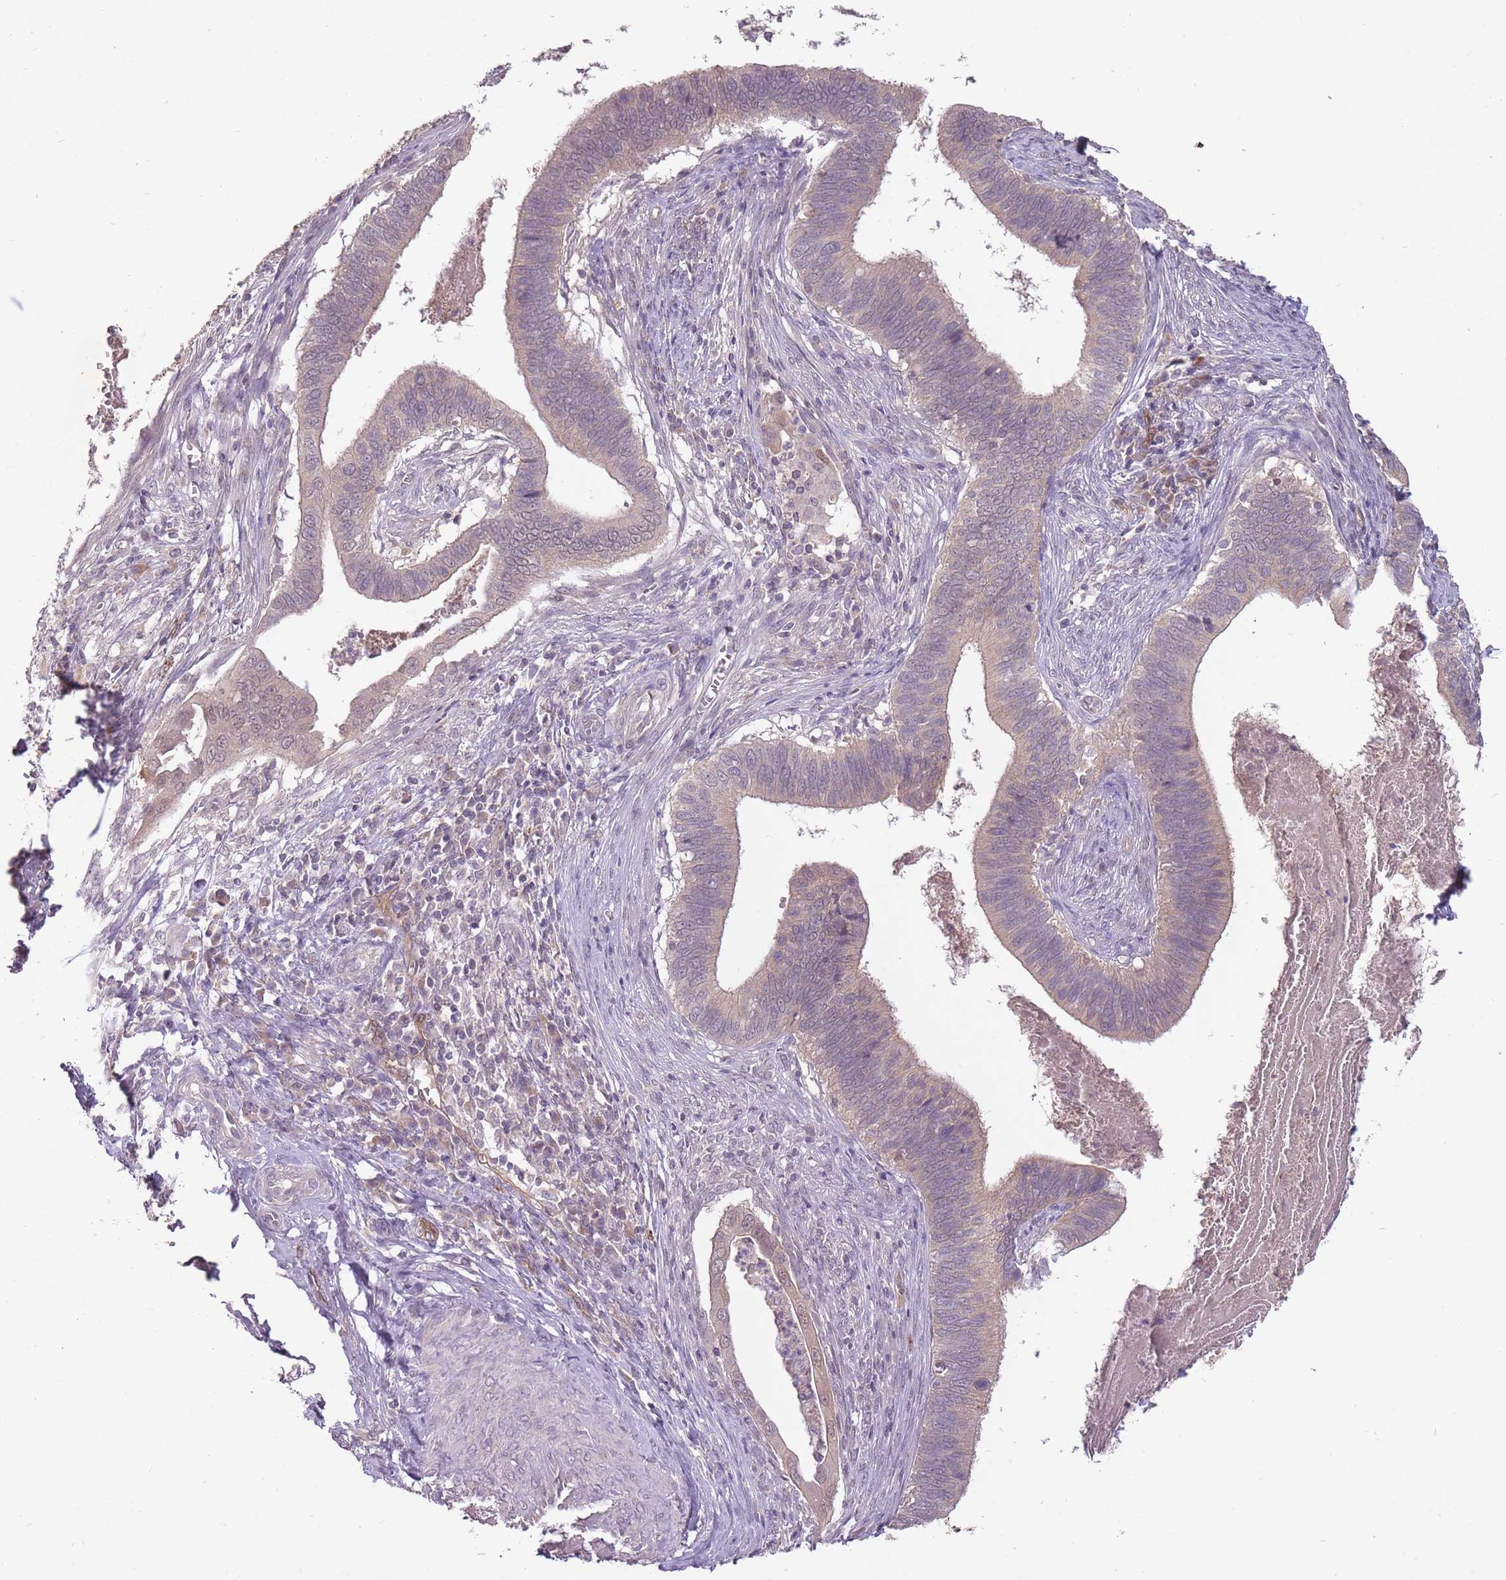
{"staining": {"intensity": "weak", "quantity": "25%-75%", "location": "cytoplasmic/membranous"}, "tissue": "cervical cancer", "cell_type": "Tumor cells", "image_type": "cancer", "snomed": [{"axis": "morphology", "description": "Adenocarcinoma, NOS"}, {"axis": "topography", "description": "Cervix"}], "caption": "Immunohistochemistry photomicrograph of cervical cancer (adenocarcinoma) stained for a protein (brown), which reveals low levels of weak cytoplasmic/membranous positivity in about 25%-75% of tumor cells.", "gene": "LRATD2", "patient": {"sex": "female", "age": 42}}